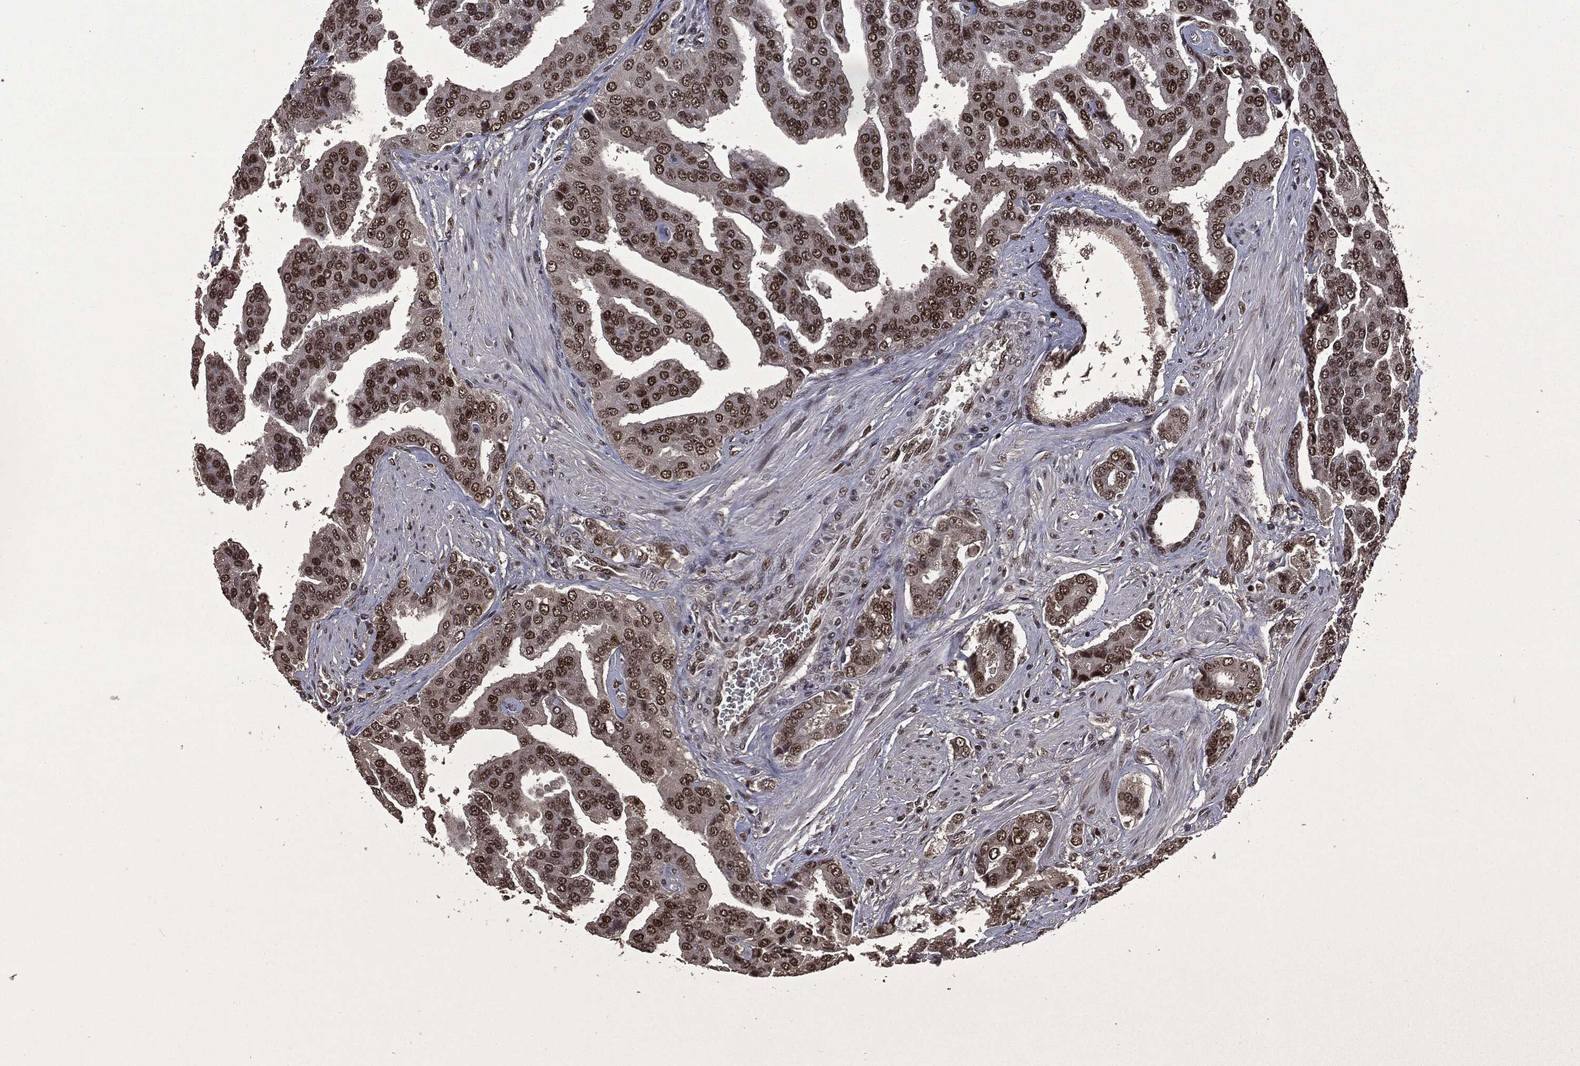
{"staining": {"intensity": "strong", "quantity": ">75%", "location": "nuclear"}, "tissue": "prostate cancer", "cell_type": "Tumor cells", "image_type": "cancer", "snomed": [{"axis": "morphology", "description": "Adenocarcinoma, NOS"}, {"axis": "topography", "description": "Prostate and seminal vesicle, NOS"}, {"axis": "topography", "description": "Prostate"}], "caption": "A high-resolution micrograph shows immunohistochemistry staining of prostate cancer (adenocarcinoma), which exhibits strong nuclear staining in approximately >75% of tumor cells.", "gene": "MSH2", "patient": {"sex": "male", "age": 69}}